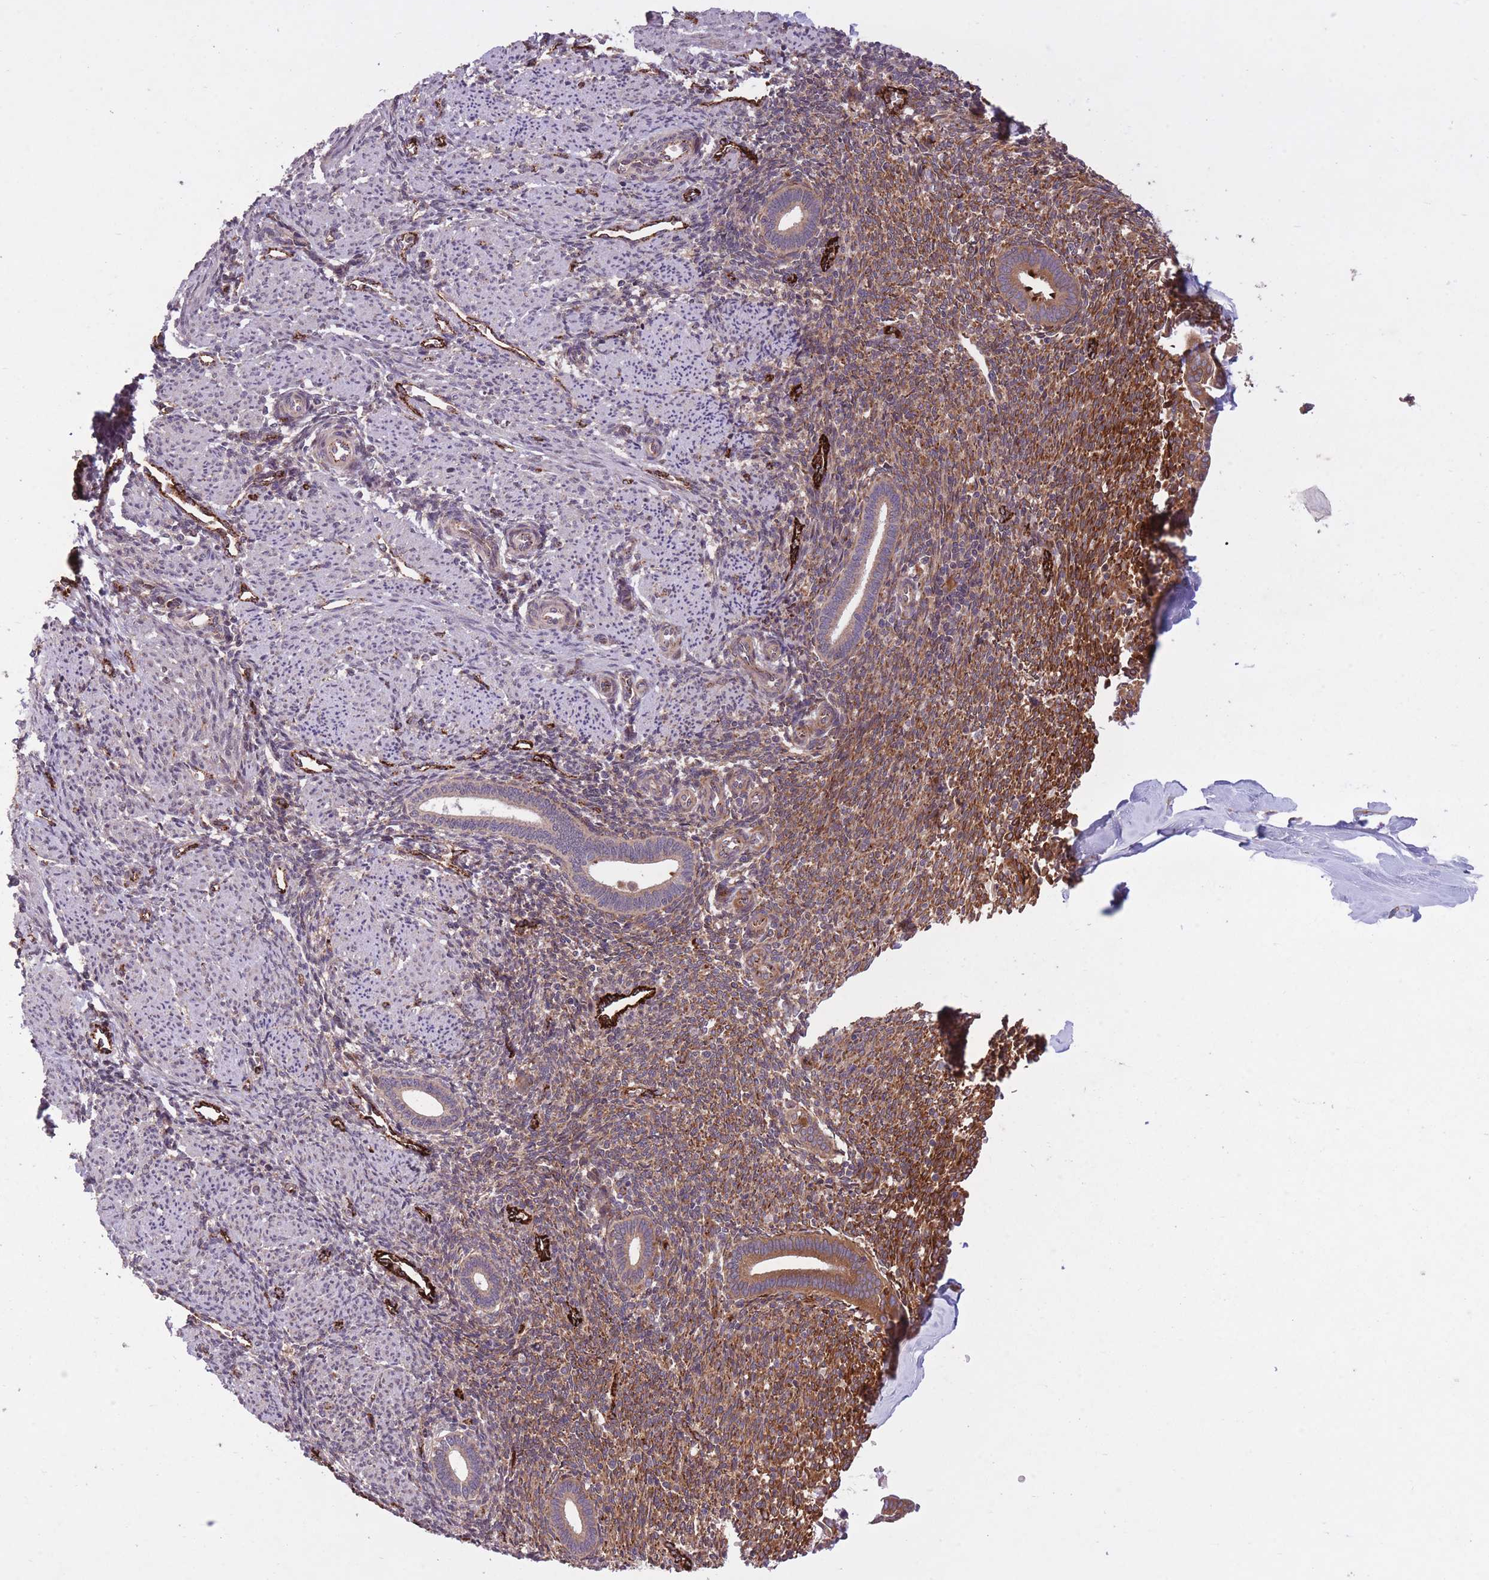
{"staining": {"intensity": "moderate", "quantity": "<25%", "location": "cytoplasmic/membranous"}, "tissue": "endometrium", "cell_type": "Cells in endometrial stroma", "image_type": "normal", "snomed": [{"axis": "morphology", "description": "Normal tissue, NOS"}, {"axis": "topography", "description": "Endometrium"}], "caption": "Immunohistochemical staining of normal endometrium demonstrates low levels of moderate cytoplasmic/membranous positivity in approximately <25% of cells in endometrial stroma.", "gene": "CISH", "patient": {"sex": "female", "age": 32}}